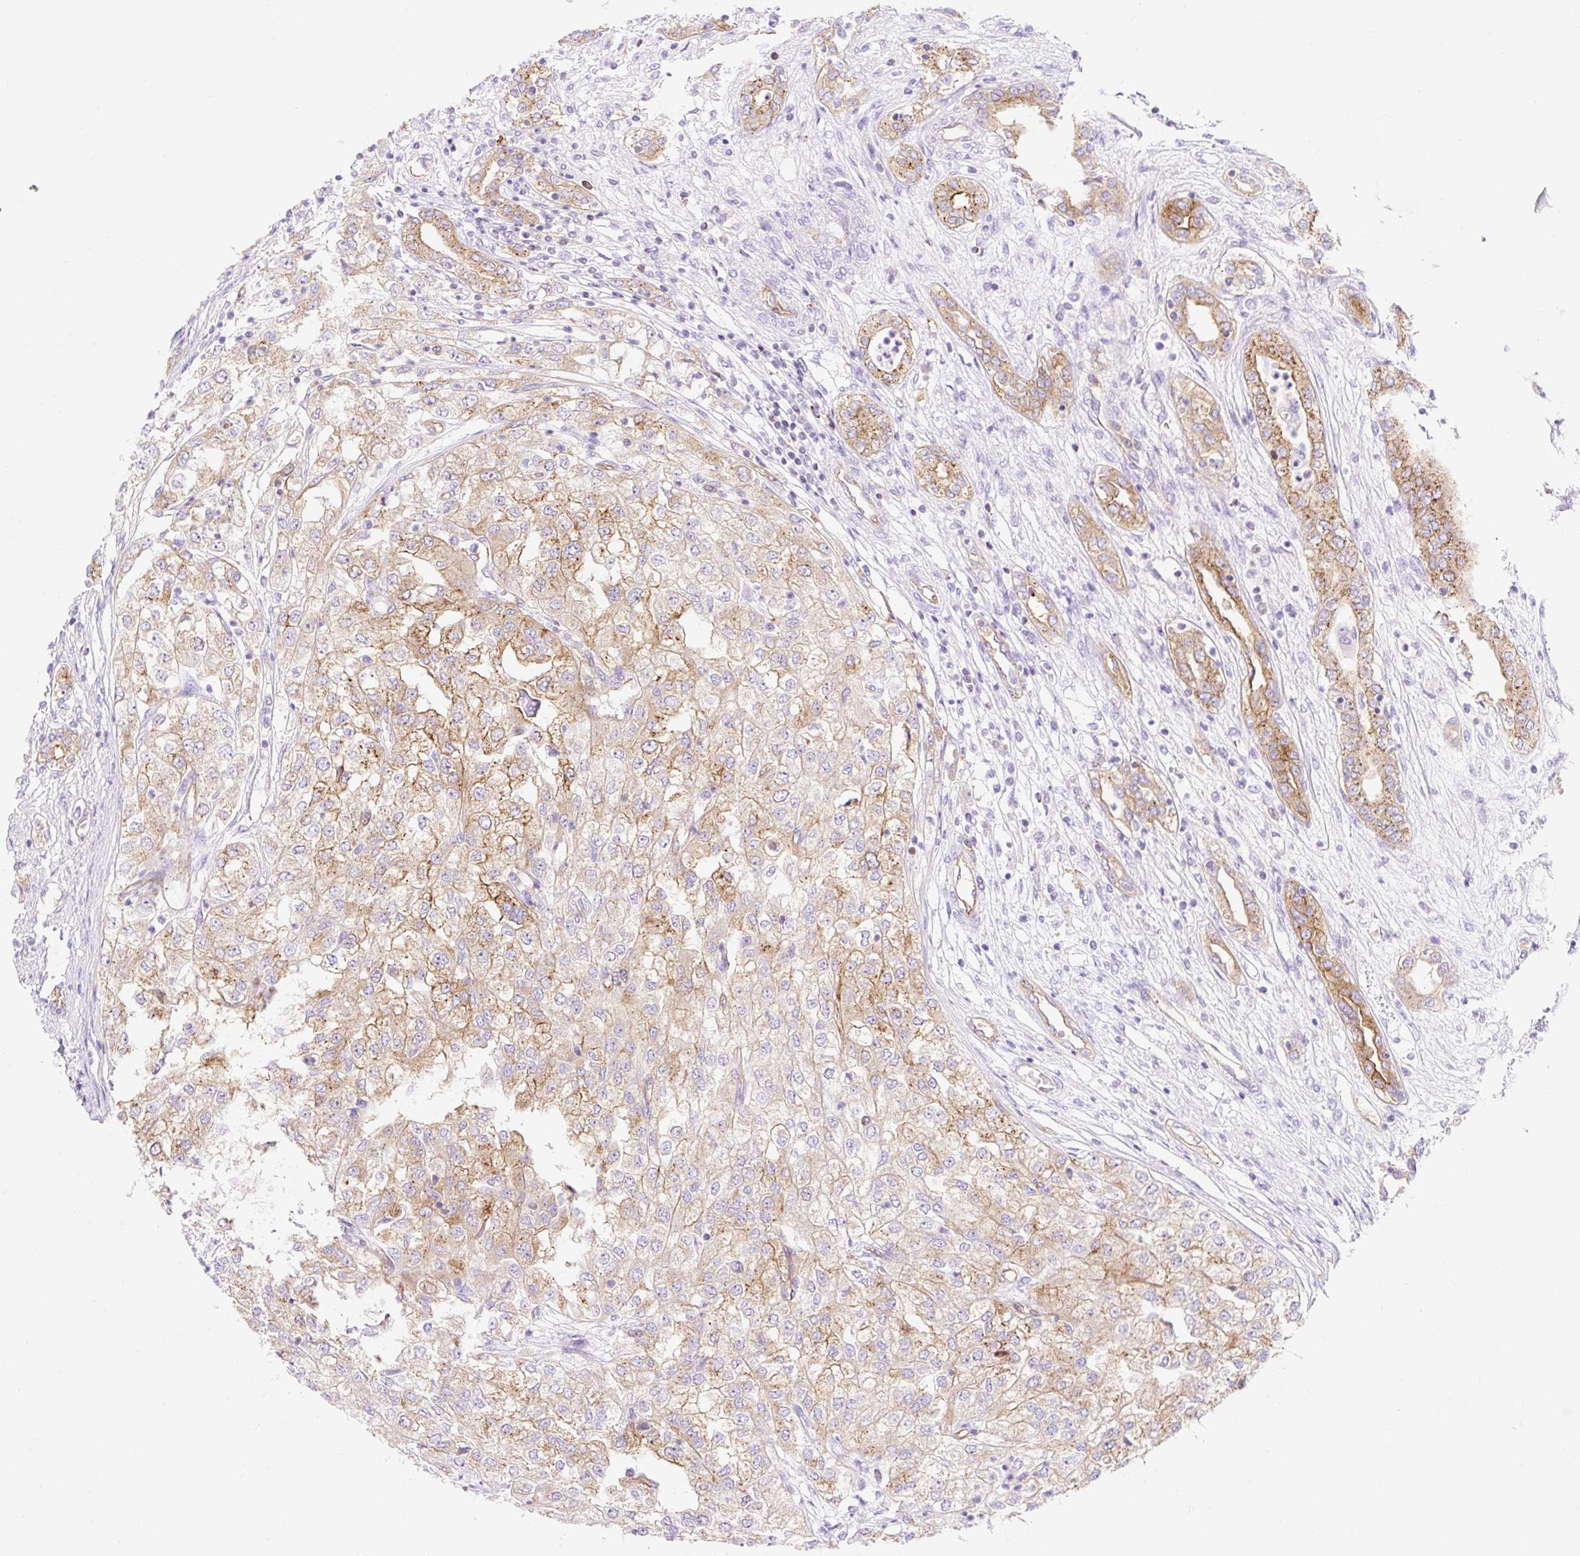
{"staining": {"intensity": "moderate", "quantity": "25%-75%", "location": "cytoplasmic/membranous"}, "tissue": "renal cancer", "cell_type": "Tumor cells", "image_type": "cancer", "snomed": [{"axis": "morphology", "description": "Adenocarcinoma, NOS"}, {"axis": "topography", "description": "Kidney"}], "caption": "Immunohistochemical staining of renal cancer (adenocarcinoma) displays moderate cytoplasmic/membranous protein positivity in about 25%-75% of tumor cells.", "gene": "HIP1R", "patient": {"sex": "female", "age": 54}}